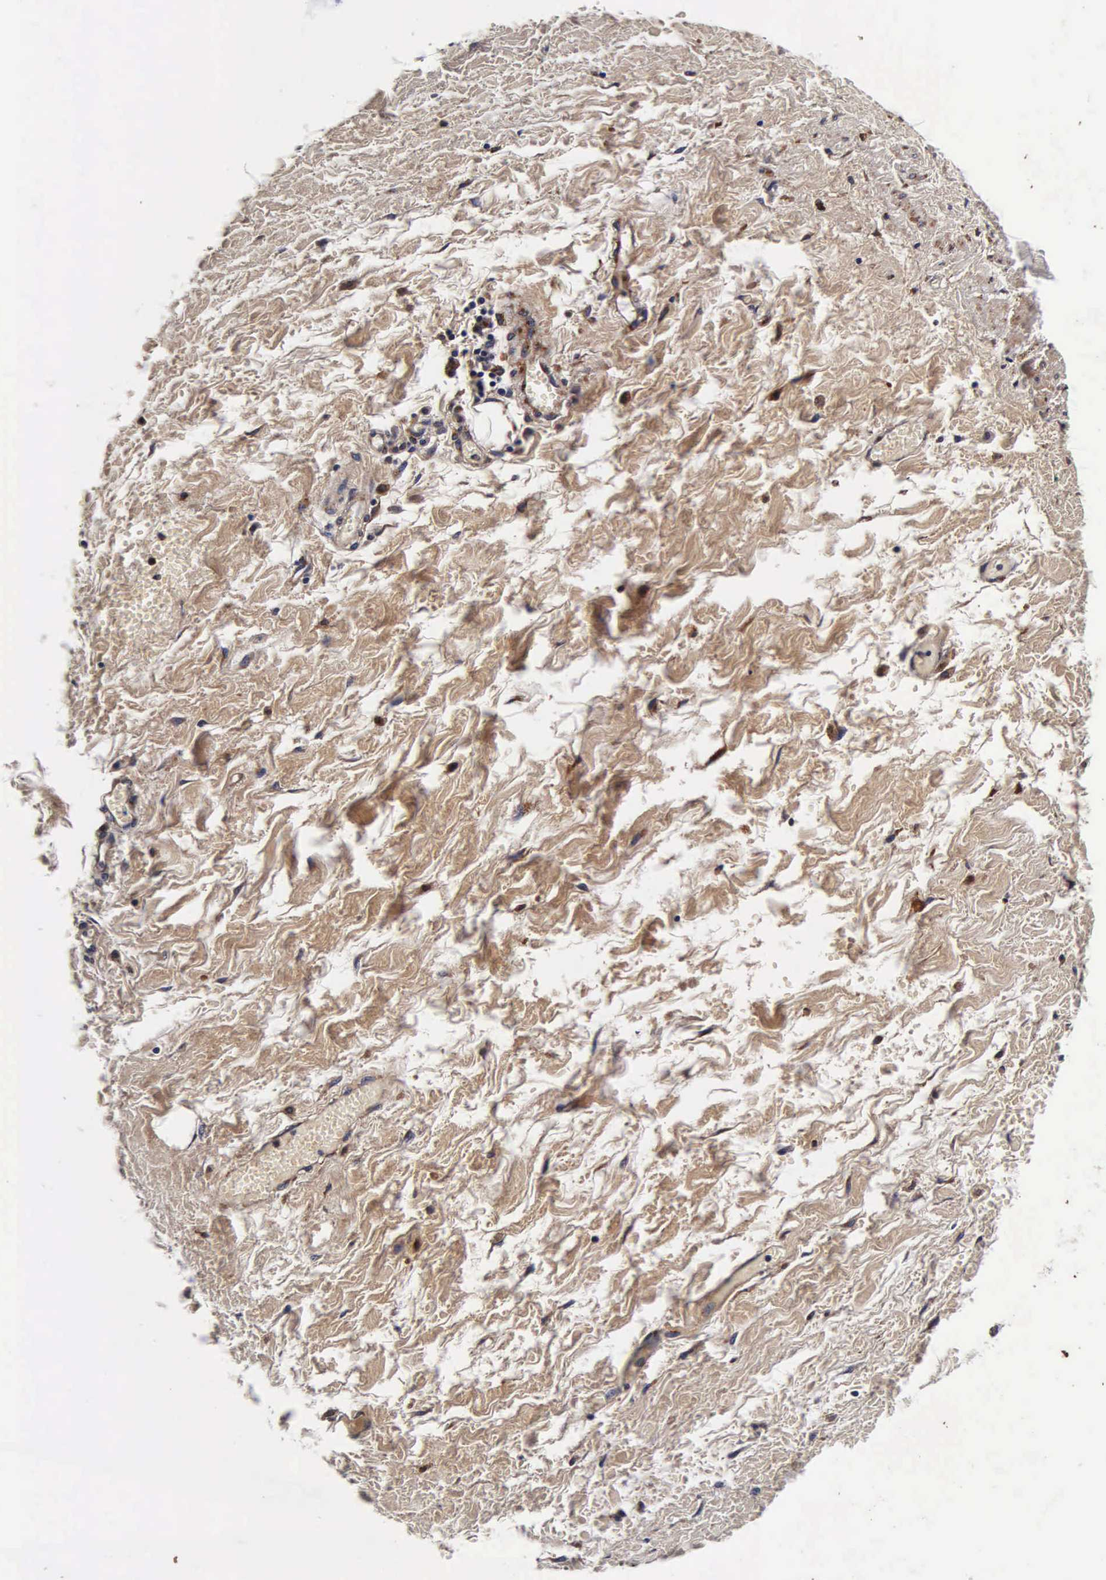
{"staining": {"intensity": "moderate", "quantity": ">75%", "location": "cytoplasmic/membranous"}, "tissue": "smooth muscle", "cell_type": "Smooth muscle cells", "image_type": "normal", "snomed": [{"axis": "morphology", "description": "Normal tissue, NOS"}, {"axis": "topography", "description": "Uterus"}], "caption": "Immunohistochemistry (DAB) staining of unremarkable human smooth muscle reveals moderate cytoplasmic/membranous protein expression in about >75% of smooth muscle cells. The staining was performed using DAB, with brown indicating positive protein expression. Nuclei are stained blue with hematoxylin.", "gene": "CST3", "patient": {"sex": "female", "age": 56}}